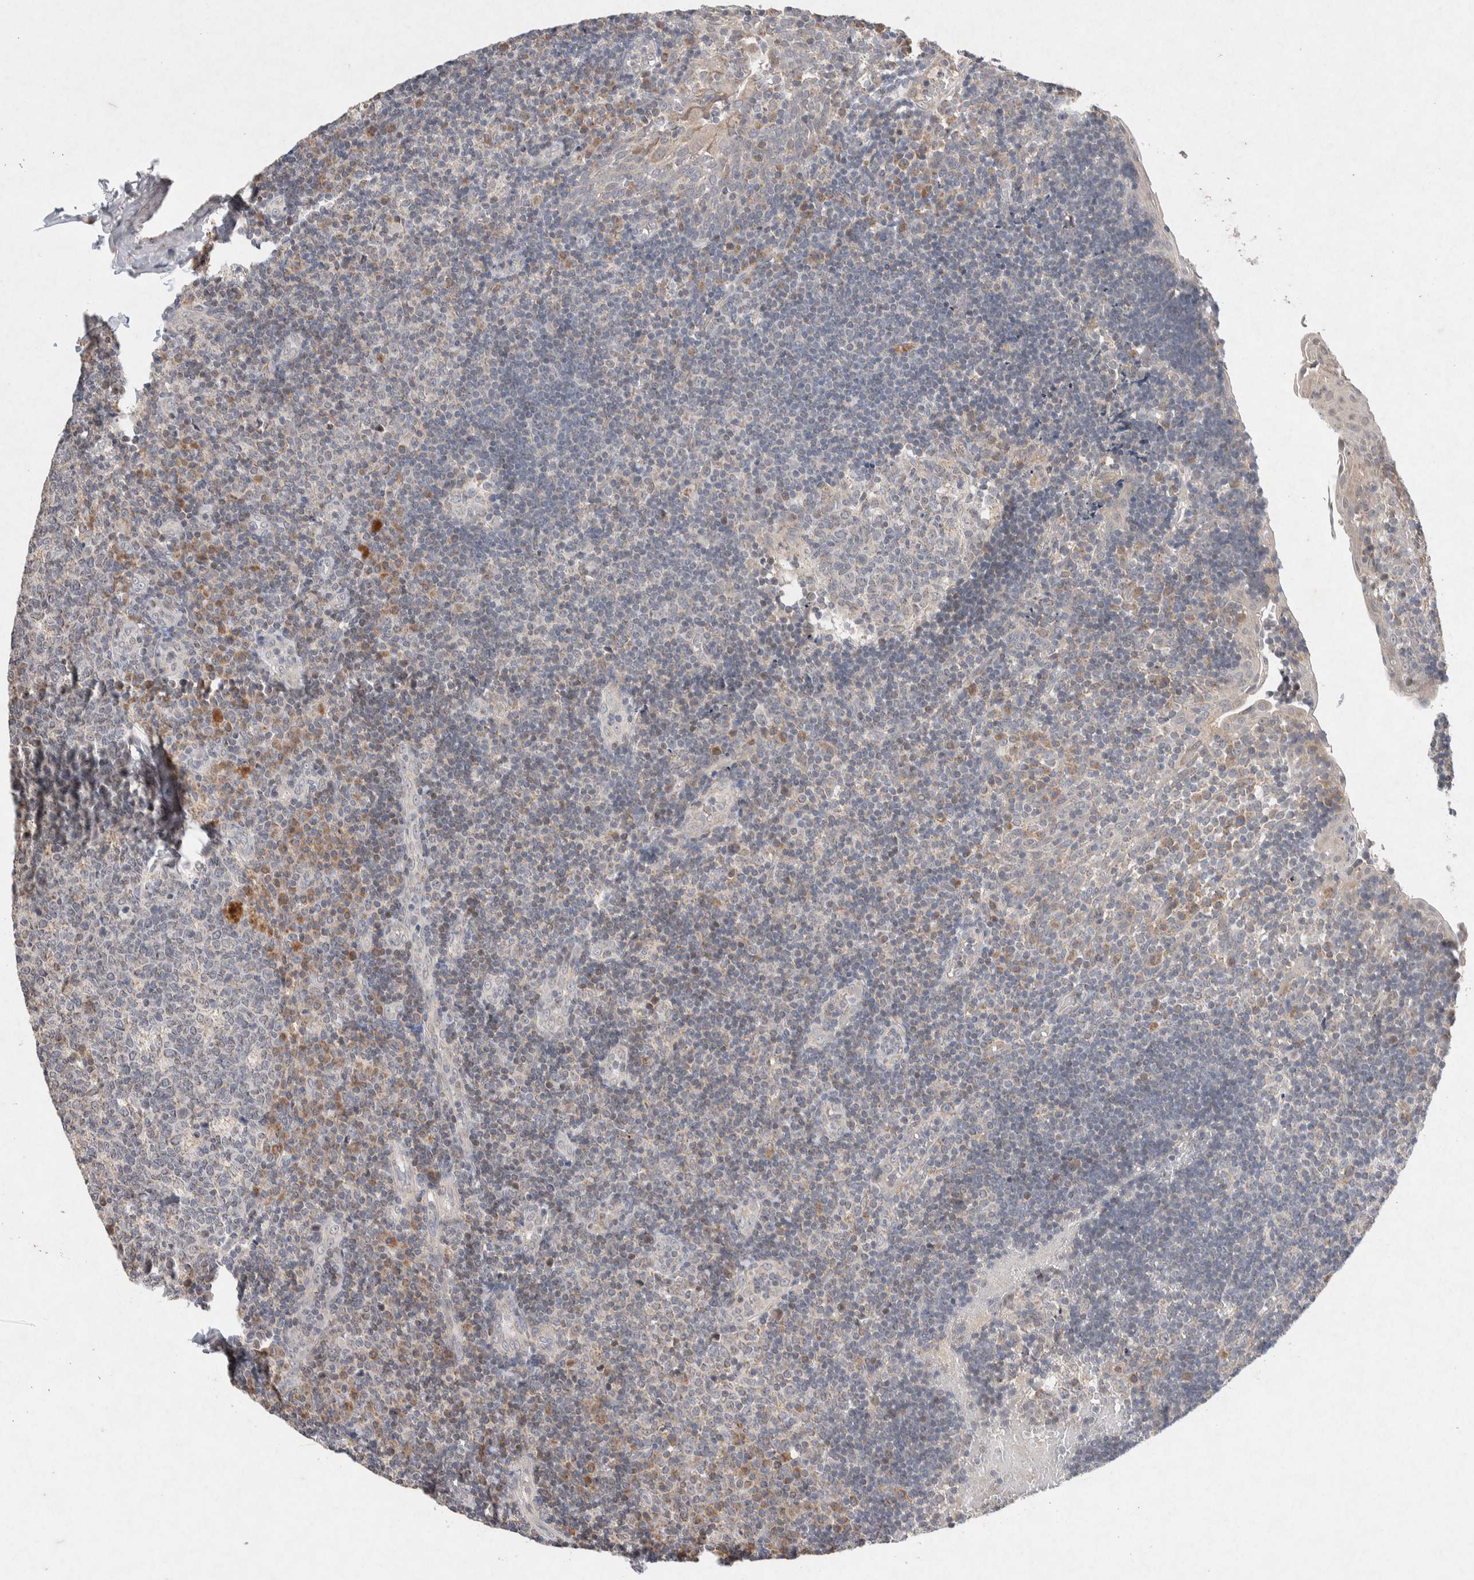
{"staining": {"intensity": "weak", "quantity": "<25%", "location": "cytoplasmic/membranous"}, "tissue": "tonsil", "cell_type": "Germinal center cells", "image_type": "normal", "snomed": [{"axis": "morphology", "description": "Normal tissue, NOS"}, {"axis": "topography", "description": "Tonsil"}], "caption": "Human tonsil stained for a protein using immunohistochemistry demonstrates no positivity in germinal center cells.", "gene": "CMTM4", "patient": {"sex": "female", "age": 40}}